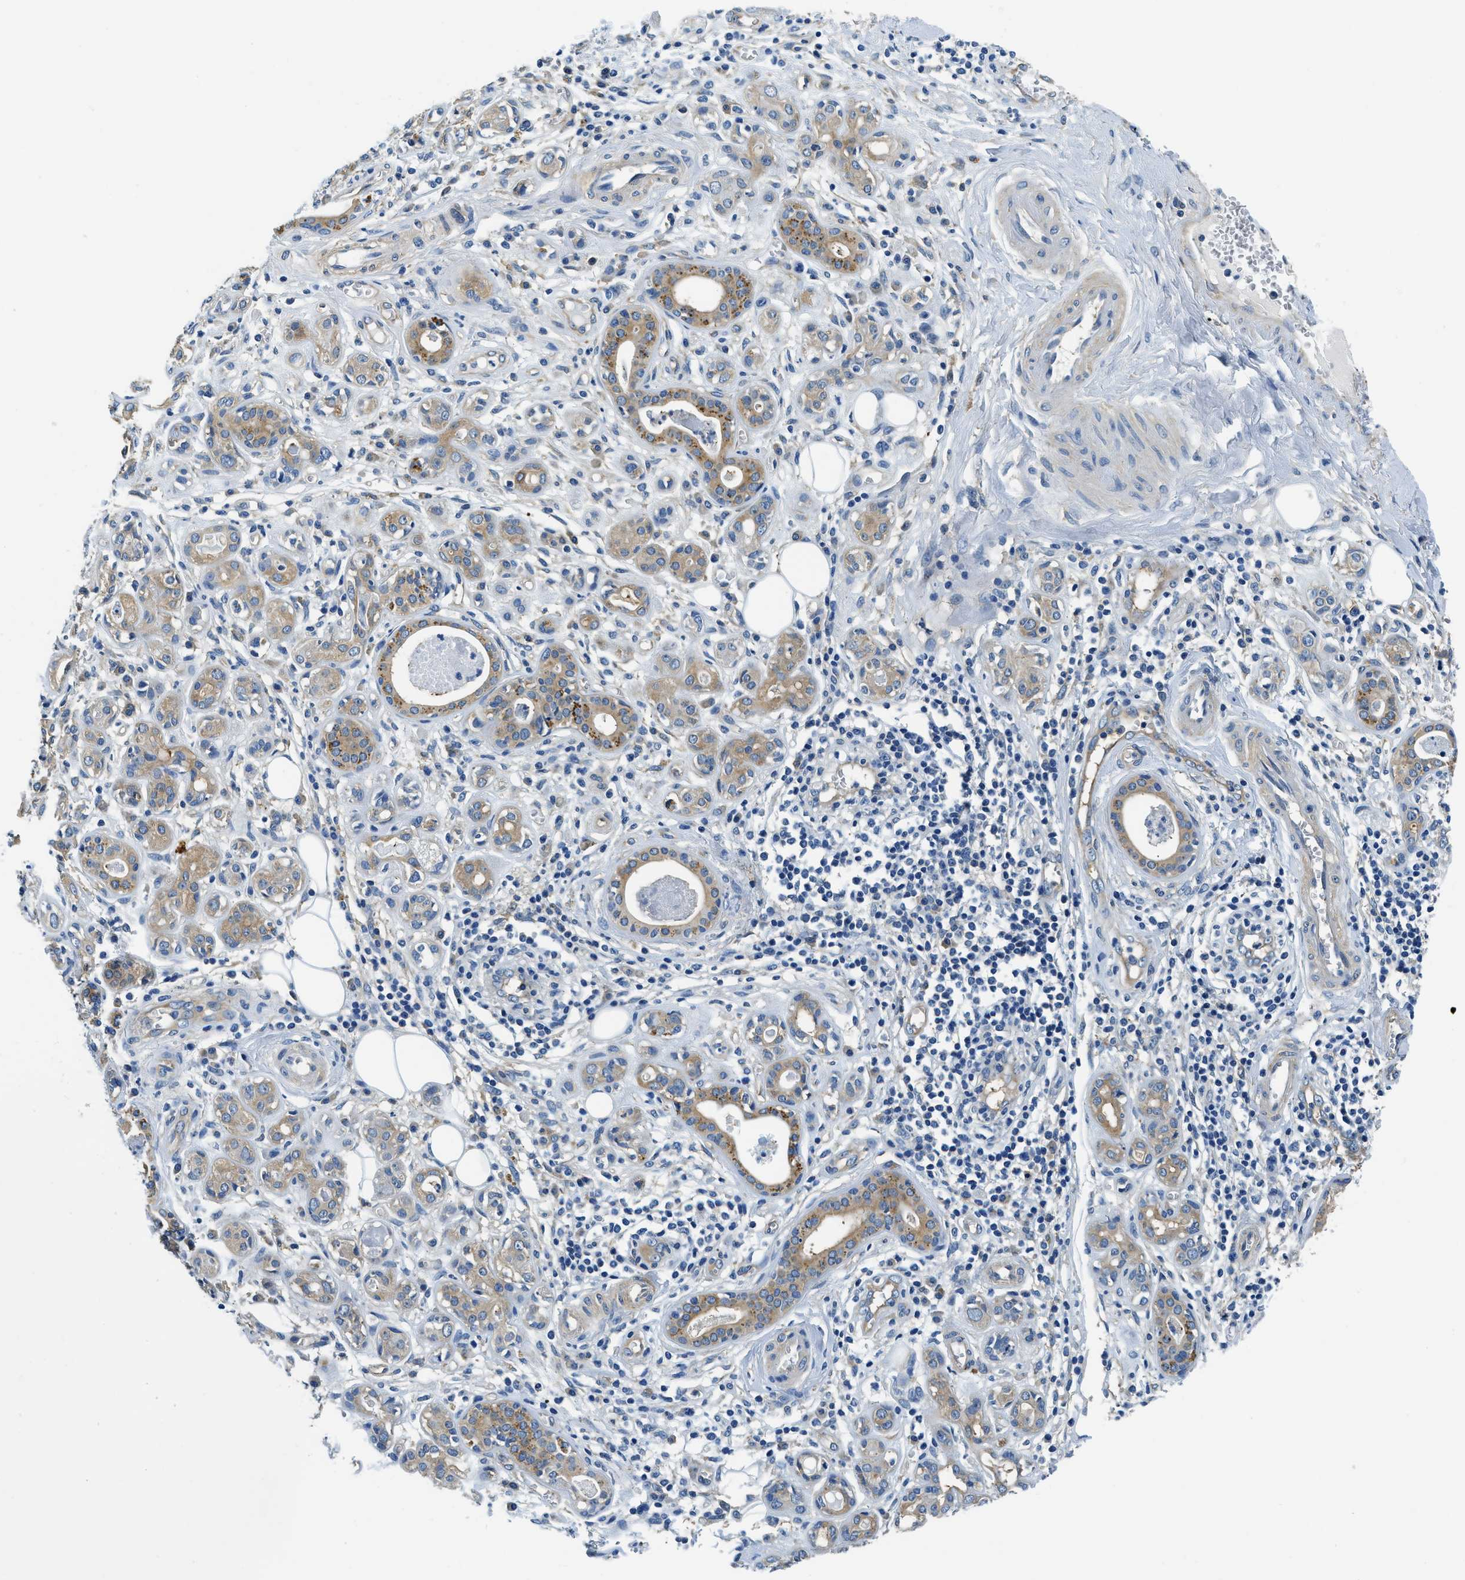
{"staining": {"intensity": "negative", "quantity": "none", "location": "none"}, "tissue": "adipose tissue", "cell_type": "Adipocytes", "image_type": "normal", "snomed": [{"axis": "morphology", "description": "Normal tissue, NOS"}, {"axis": "morphology", "description": "Inflammation, NOS"}, {"axis": "topography", "description": "Salivary gland"}, {"axis": "topography", "description": "Peripheral nerve tissue"}], "caption": "High magnification brightfield microscopy of normal adipose tissue stained with DAB (3,3'-diaminobenzidine) (brown) and counterstained with hematoxylin (blue): adipocytes show no significant positivity.", "gene": "TWF1", "patient": {"sex": "female", "age": 75}}